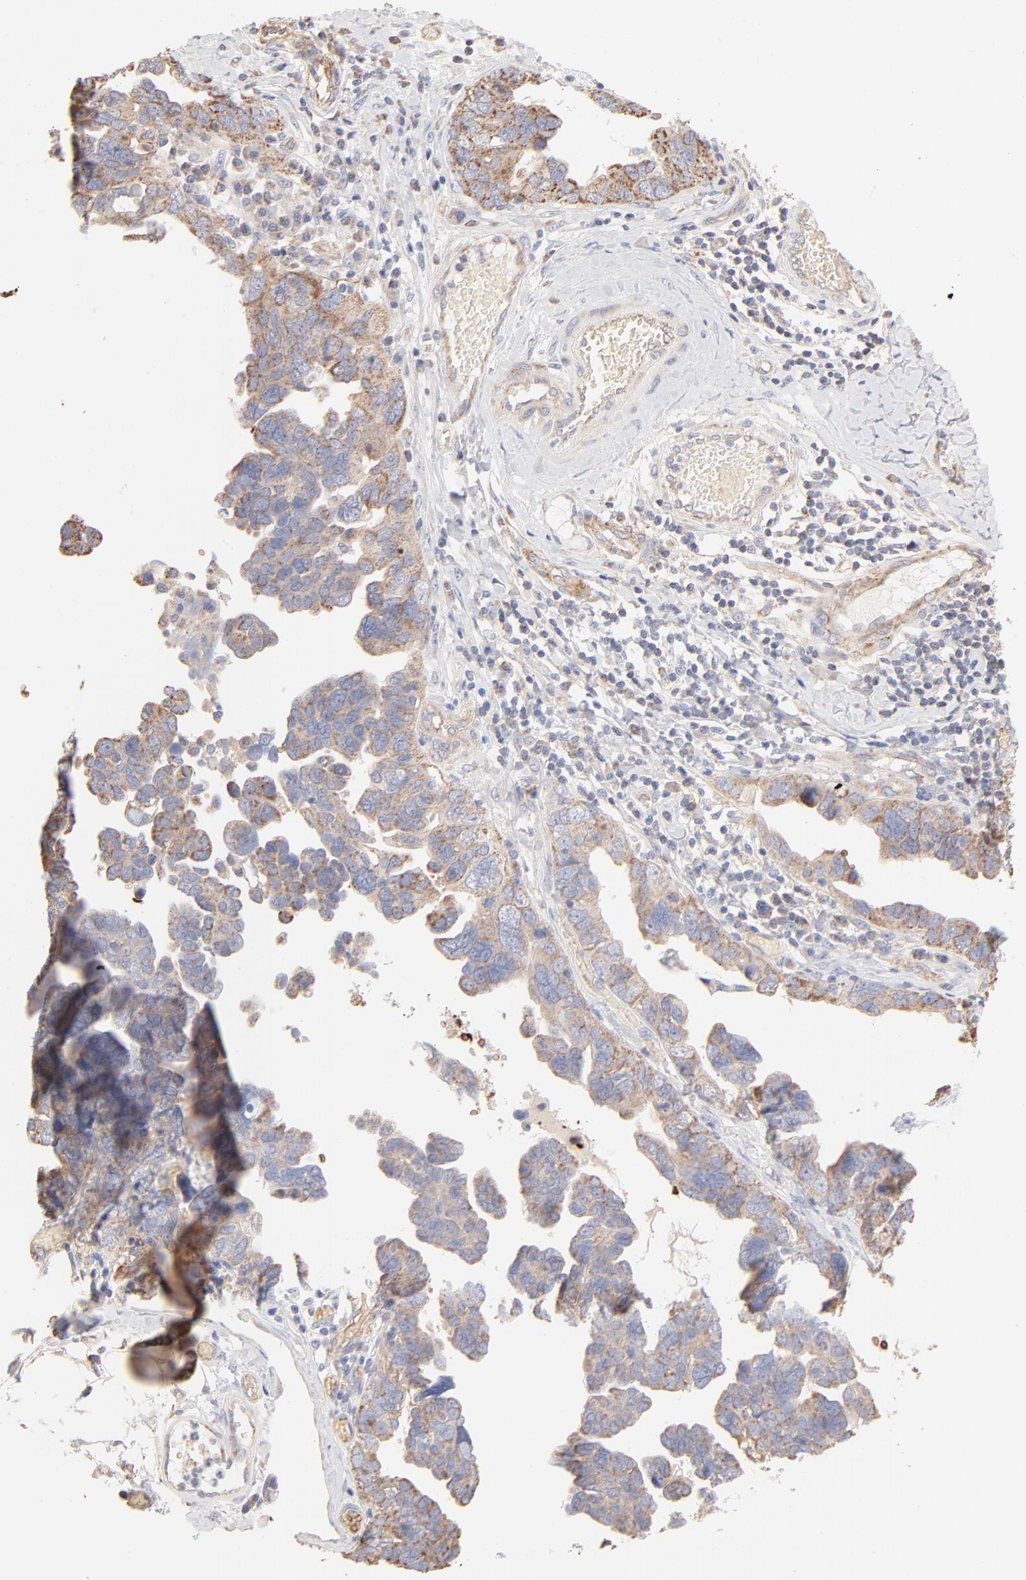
{"staining": {"intensity": "weak", "quantity": ">75%", "location": "cytoplasmic/membranous"}, "tissue": "ovarian cancer", "cell_type": "Tumor cells", "image_type": "cancer", "snomed": [{"axis": "morphology", "description": "Cystadenocarcinoma, serous, NOS"}, {"axis": "topography", "description": "Ovary"}], "caption": "IHC of ovarian cancer (serous cystadenocarcinoma) shows low levels of weak cytoplasmic/membranous positivity in approximately >75% of tumor cells. (Stains: DAB in brown, nuclei in blue, Microscopy: brightfield microscopy at high magnification).", "gene": "SPTB", "patient": {"sex": "female", "age": 64}}